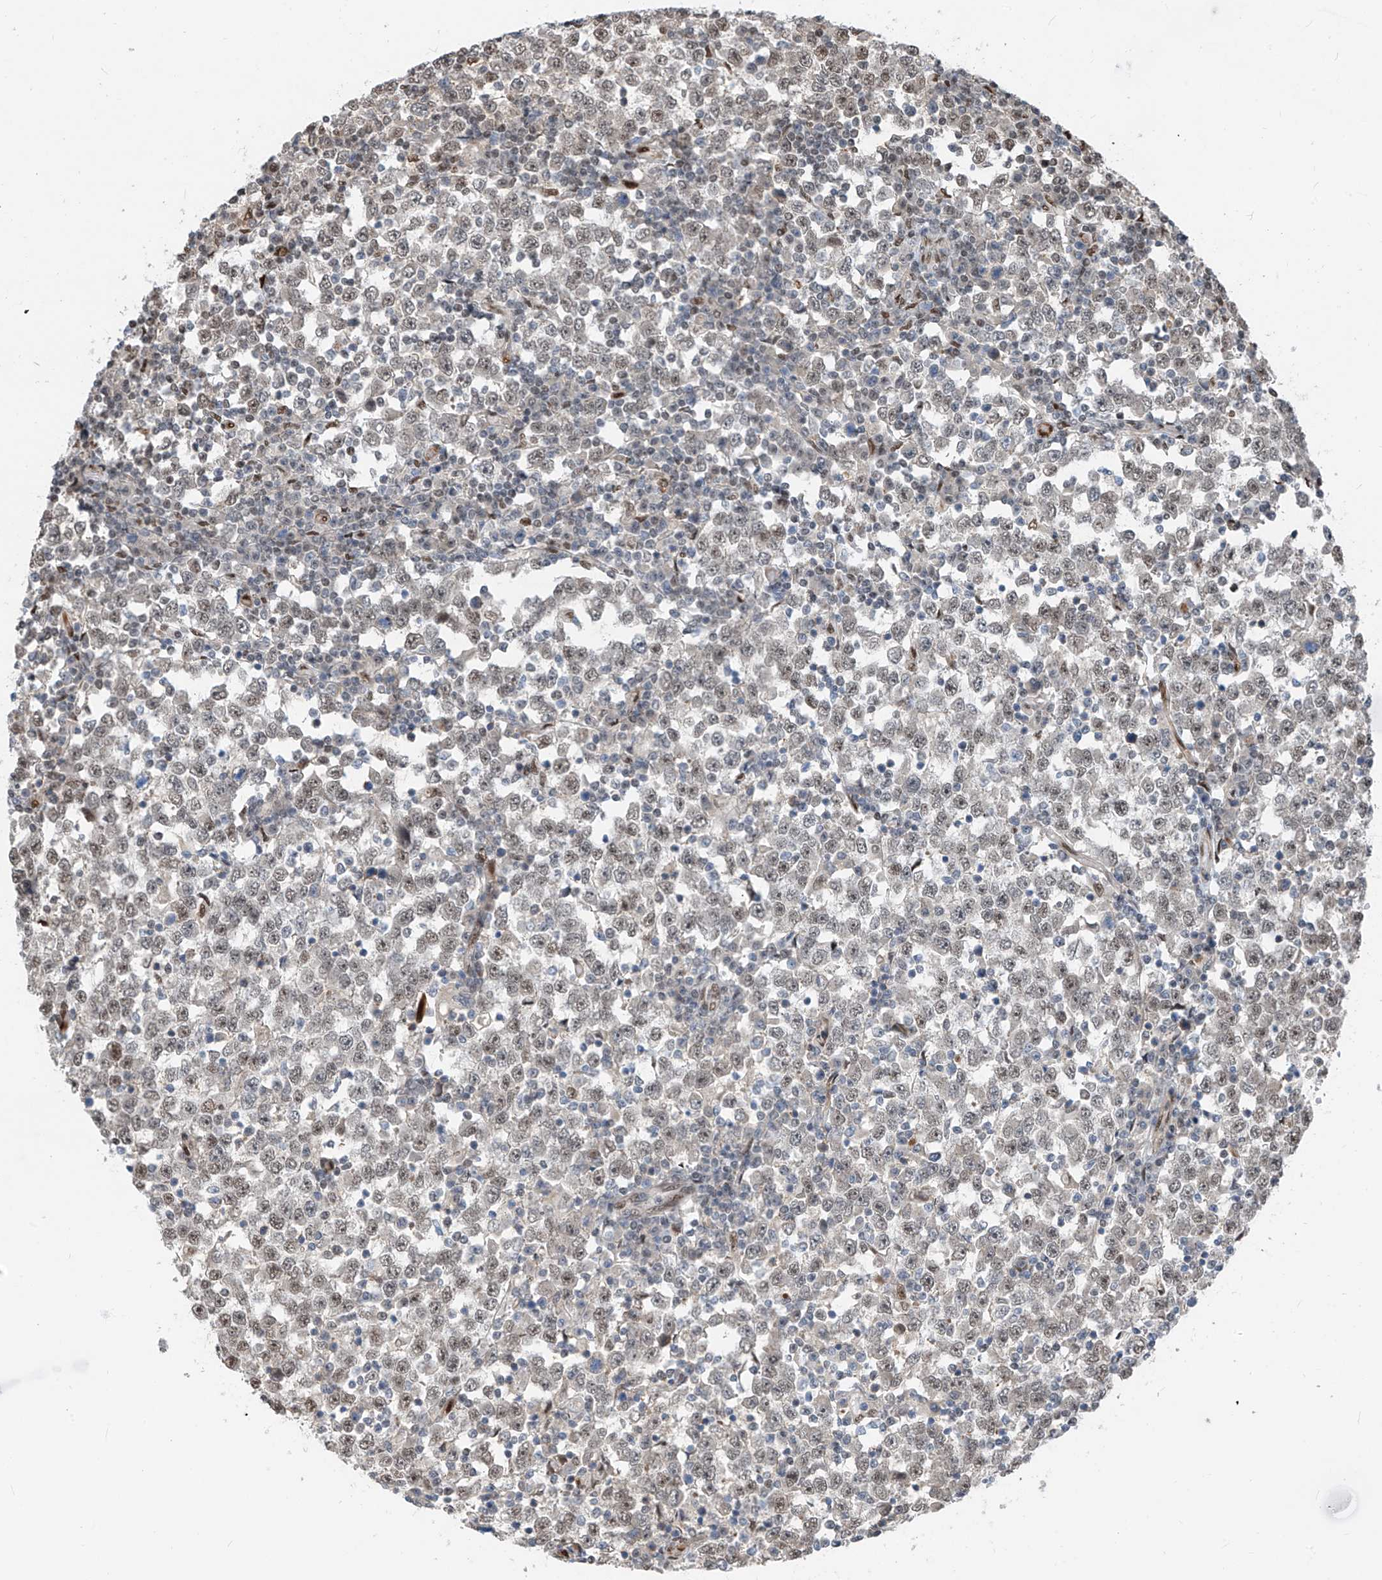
{"staining": {"intensity": "weak", "quantity": "25%-75%", "location": "nuclear"}, "tissue": "testis cancer", "cell_type": "Tumor cells", "image_type": "cancer", "snomed": [{"axis": "morphology", "description": "Seminoma, NOS"}, {"axis": "topography", "description": "Testis"}], "caption": "A brown stain labels weak nuclear staining of a protein in human testis seminoma tumor cells.", "gene": "RBP7", "patient": {"sex": "male", "age": 65}}